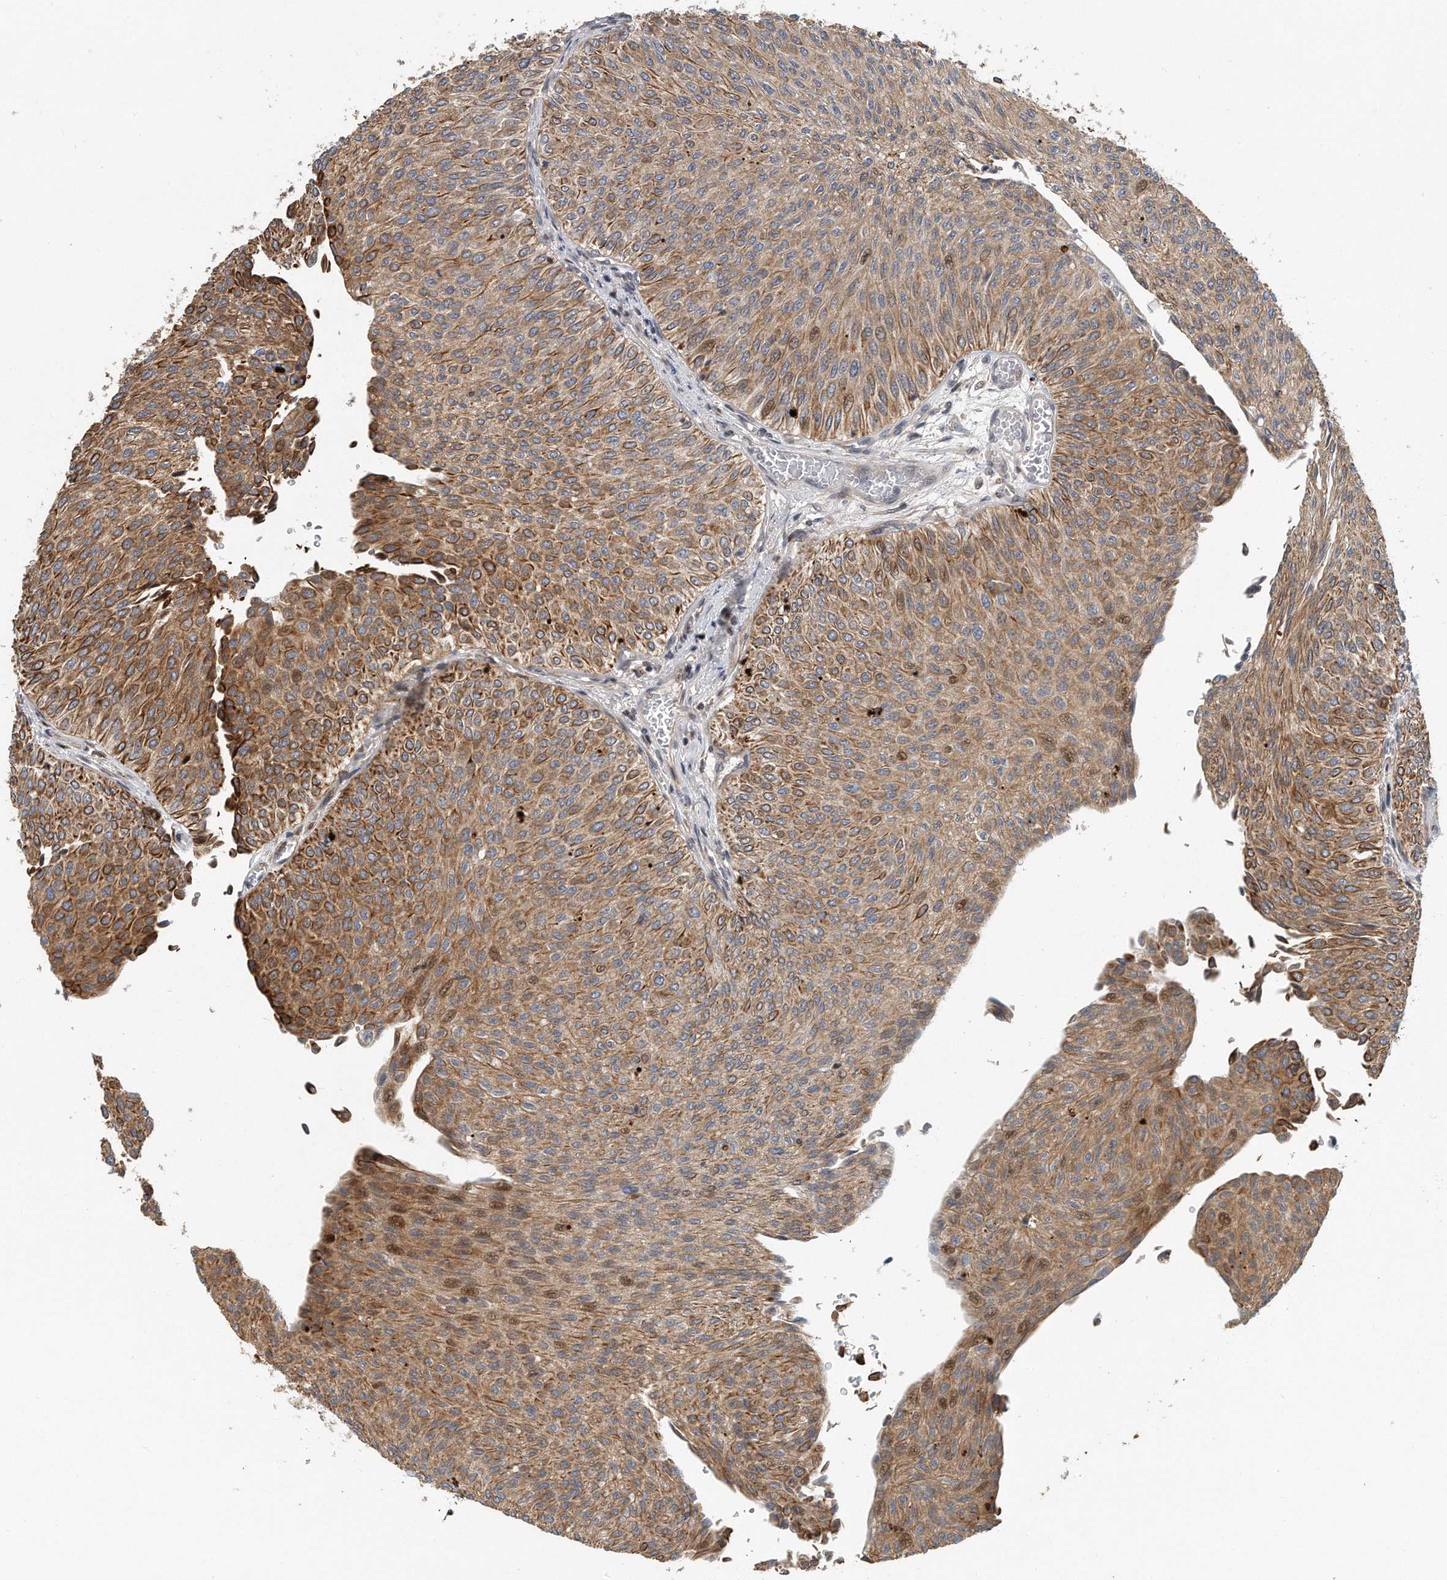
{"staining": {"intensity": "moderate", "quantity": ">75%", "location": "cytoplasmic/membranous,nuclear"}, "tissue": "urothelial cancer", "cell_type": "Tumor cells", "image_type": "cancer", "snomed": [{"axis": "morphology", "description": "Urothelial carcinoma, Low grade"}, {"axis": "topography", "description": "Urinary bladder"}], "caption": "A brown stain shows moderate cytoplasmic/membranous and nuclear staining of a protein in low-grade urothelial carcinoma tumor cells.", "gene": "PCDH8", "patient": {"sex": "male", "age": 78}}